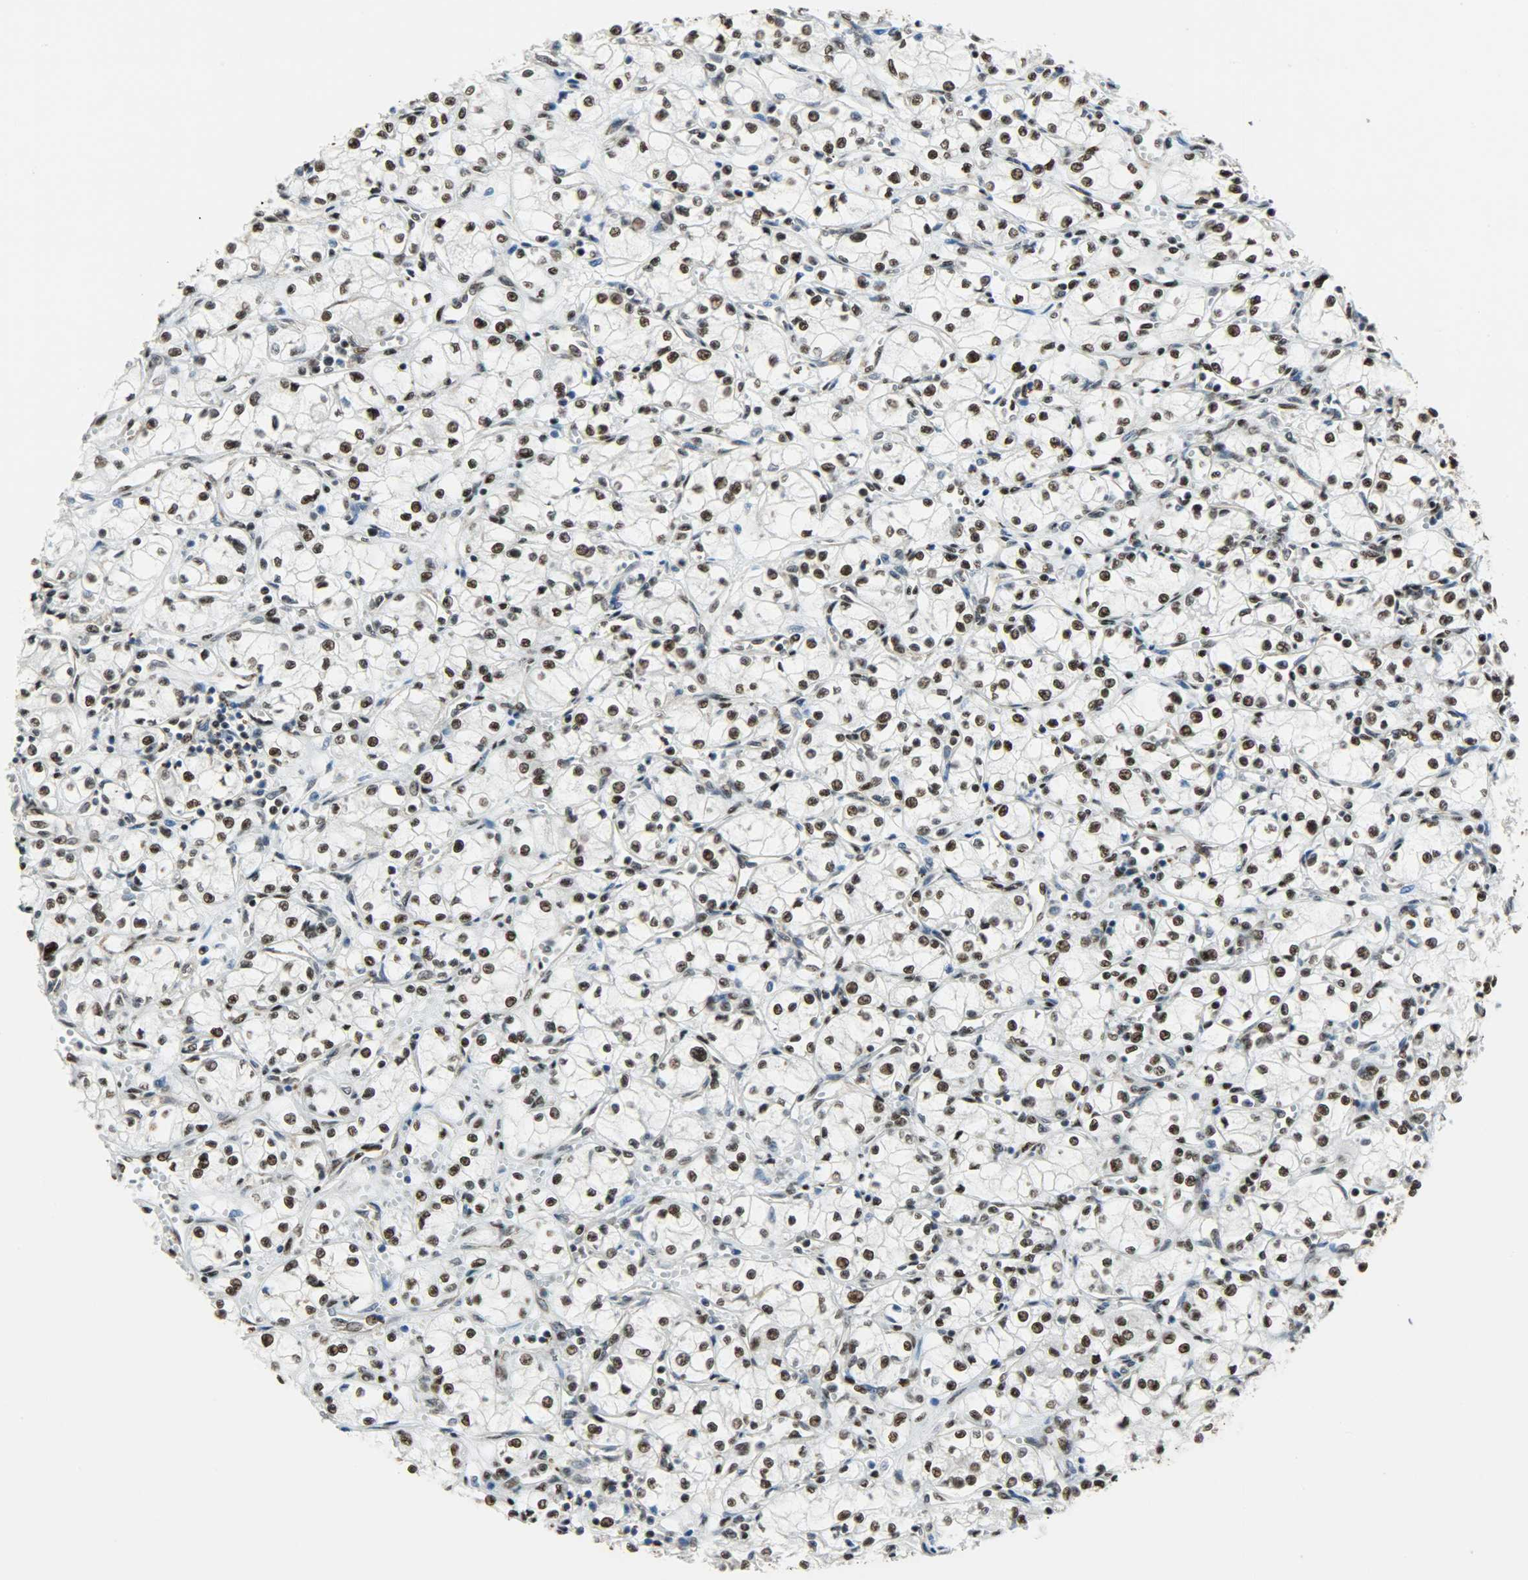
{"staining": {"intensity": "strong", "quantity": ">75%", "location": "nuclear"}, "tissue": "renal cancer", "cell_type": "Tumor cells", "image_type": "cancer", "snomed": [{"axis": "morphology", "description": "Normal tissue, NOS"}, {"axis": "morphology", "description": "Adenocarcinoma, NOS"}, {"axis": "topography", "description": "Kidney"}], "caption": "Renal adenocarcinoma stained with a brown dye shows strong nuclear positive expression in approximately >75% of tumor cells.", "gene": "SSB", "patient": {"sex": "male", "age": 59}}